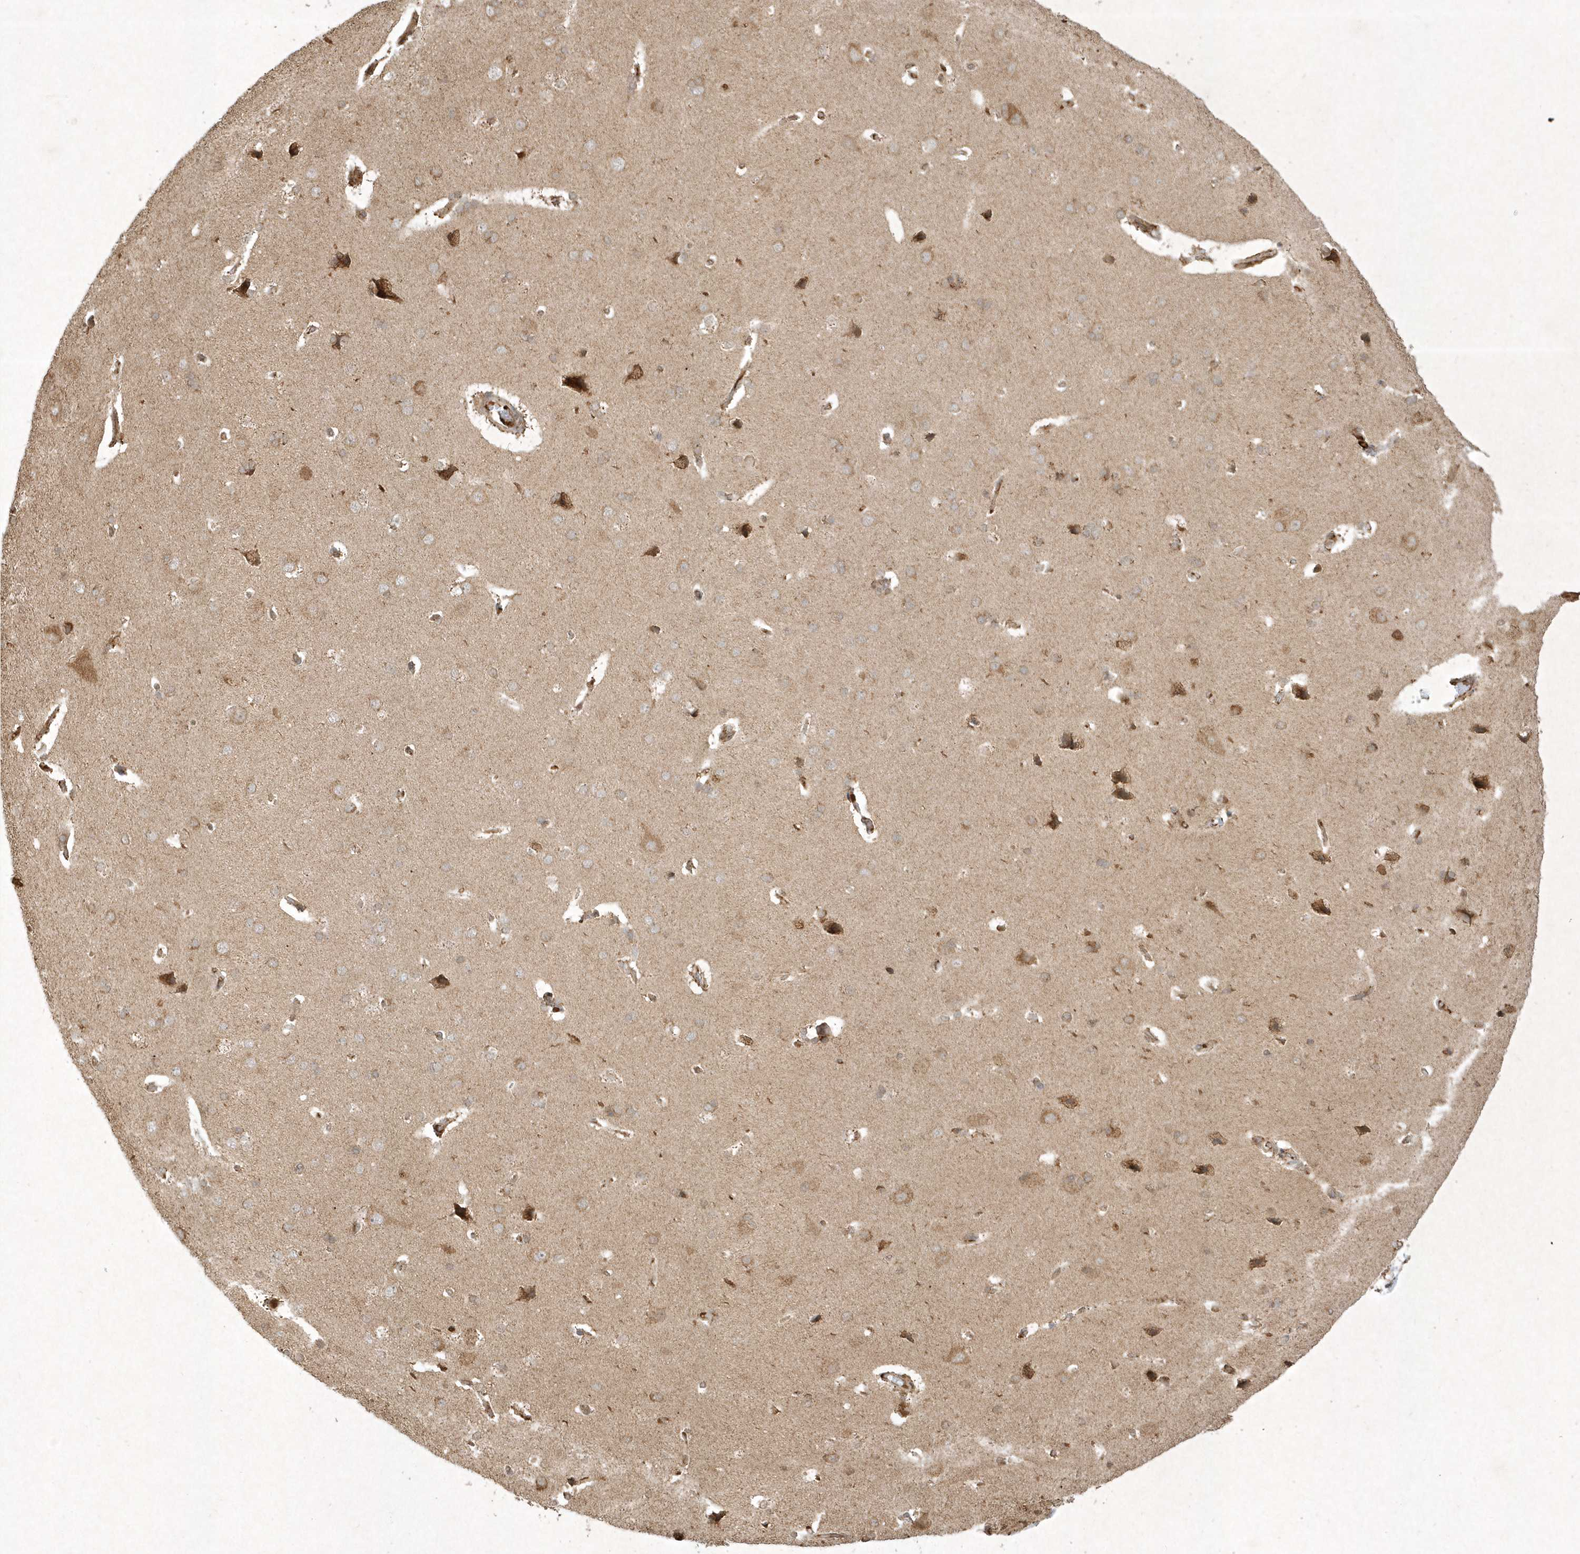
{"staining": {"intensity": "negative", "quantity": "none", "location": "none"}, "tissue": "cerebral cortex", "cell_type": "Endothelial cells", "image_type": "normal", "snomed": [{"axis": "morphology", "description": "Normal tissue, NOS"}, {"axis": "topography", "description": "Cerebral cortex"}], "caption": "High power microscopy photomicrograph of an IHC micrograph of benign cerebral cortex, revealing no significant positivity in endothelial cells.", "gene": "PLTP", "patient": {"sex": "male", "age": 62}}